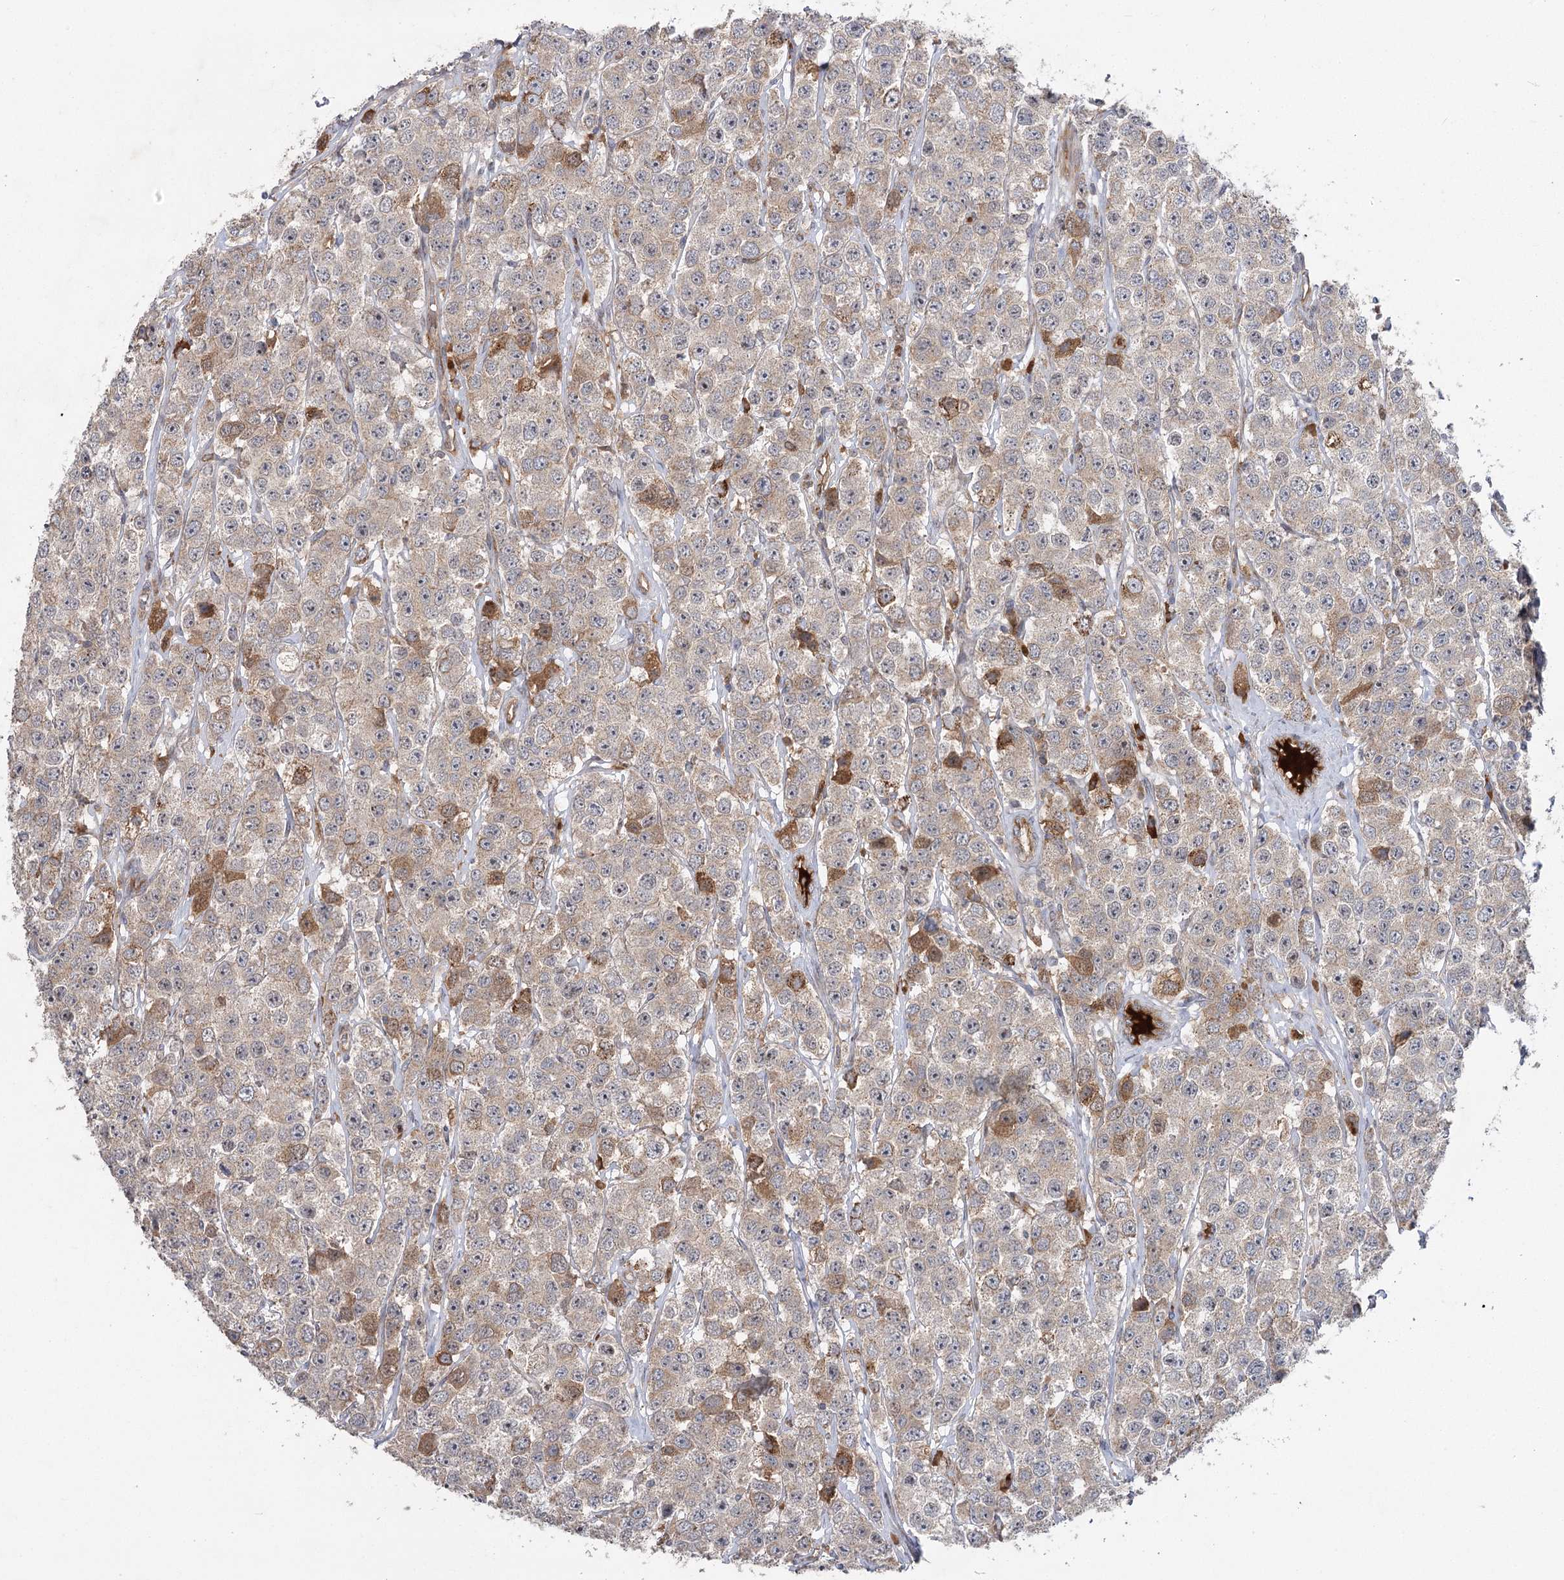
{"staining": {"intensity": "moderate", "quantity": "<25%", "location": "cytoplasmic/membranous"}, "tissue": "testis cancer", "cell_type": "Tumor cells", "image_type": "cancer", "snomed": [{"axis": "morphology", "description": "Seminoma, NOS"}, {"axis": "topography", "description": "Testis"}], "caption": "The micrograph shows a brown stain indicating the presence of a protein in the cytoplasmic/membranous of tumor cells in testis cancer.", "gene": "KCNN2", "patient": {"sex": "male", "age": 28}}